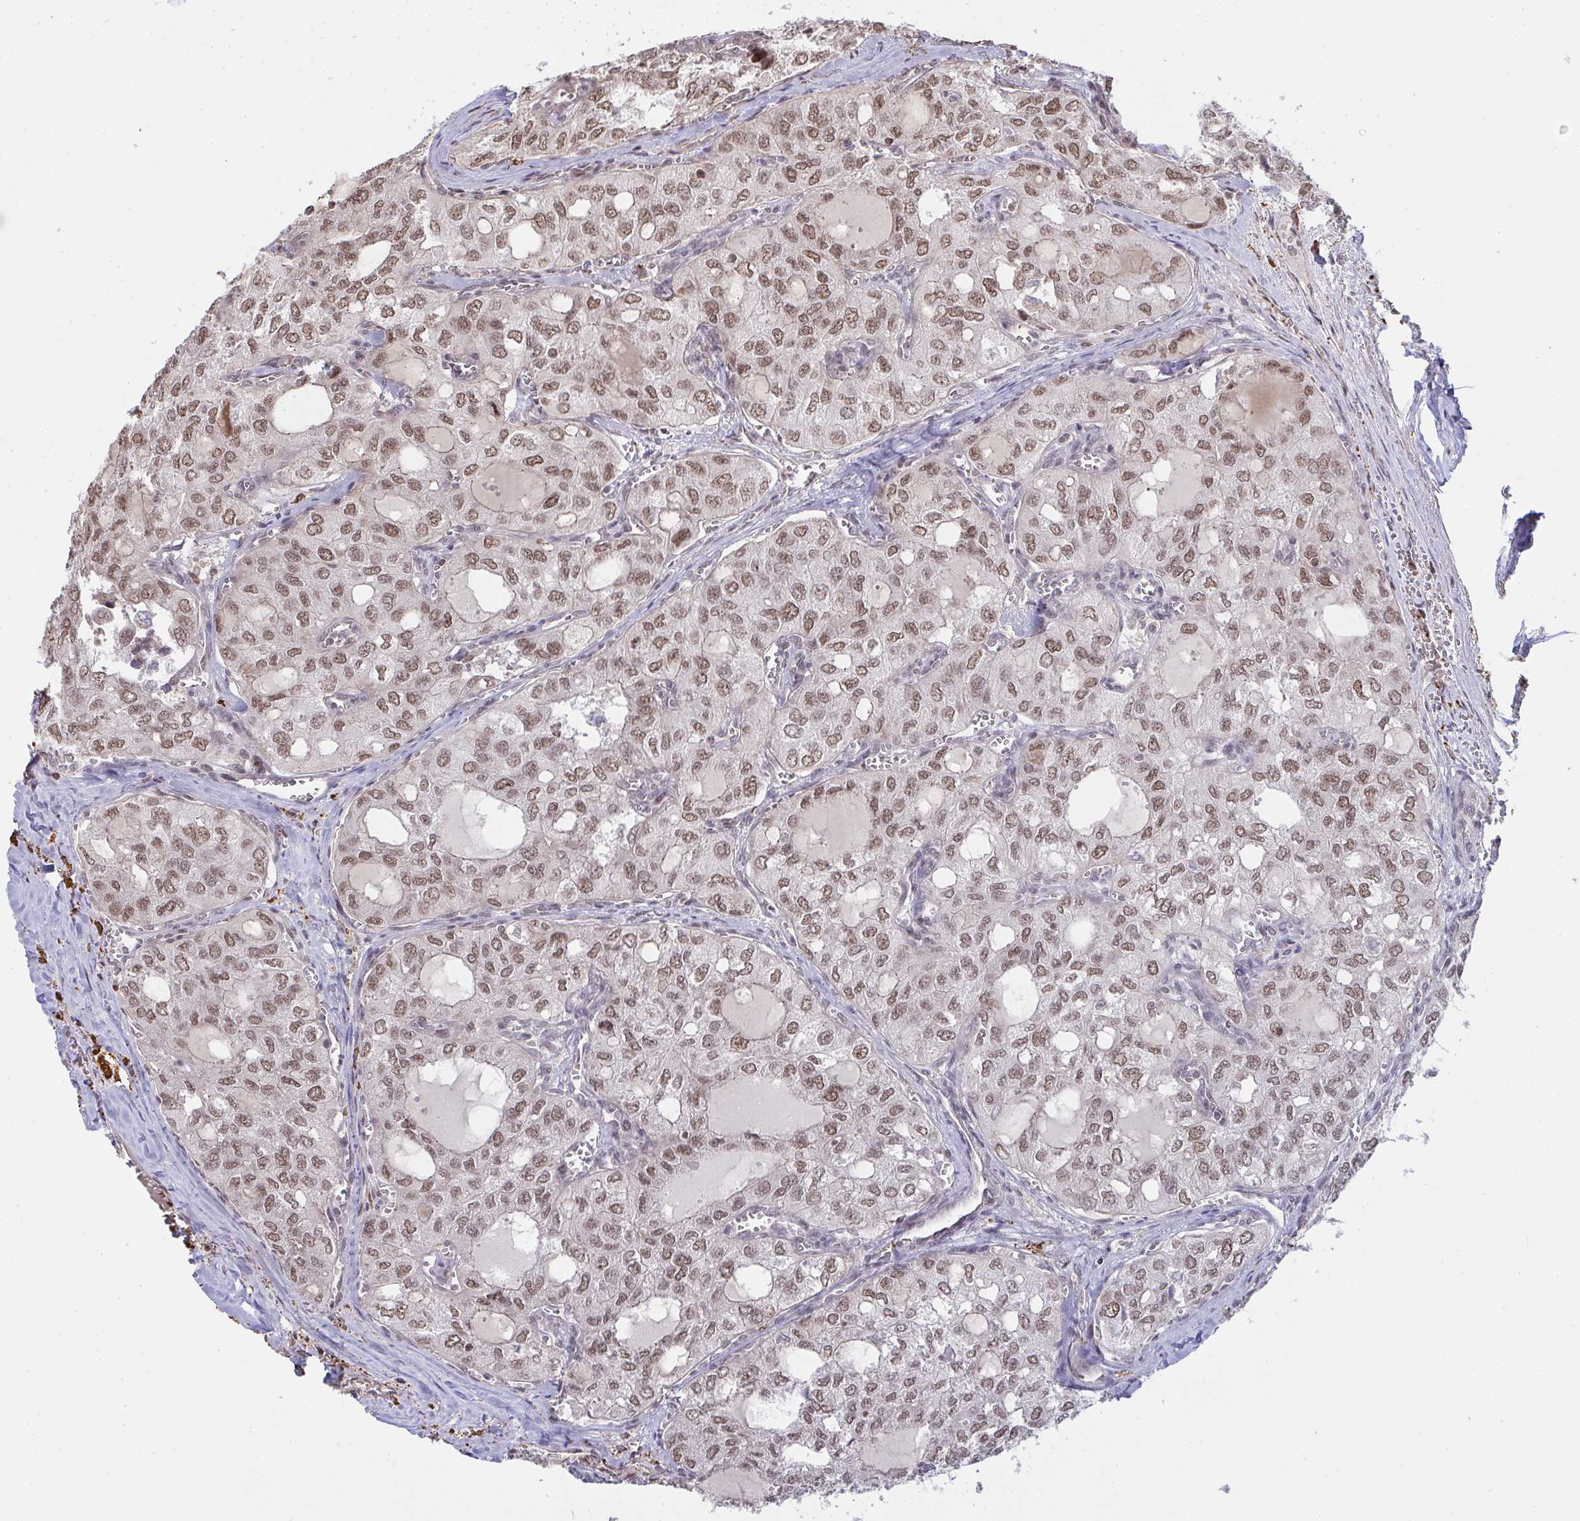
{"staining": {"intensity": "moderate", "quantity": ">75%", "location": "nuclear"}, "tissue": "thyroid cancer", "cell_type": "Tumor cells", "image_type": "cancer", "snomed": [{"axis": "morphology", "description": "Follicular adenoma carcinoma, NOS"}, {"axis": "topography", "description": "Thyroid gland"}], "caption": "This micrograph demonstrates immunohistochemistry staining of human thyroid follicular adenoma carcinoma, with medium moderate nuclear expression in about >75% of tumor cells.", "gene": "SAP30", "patient": {"sex": "male", "age": 75}}